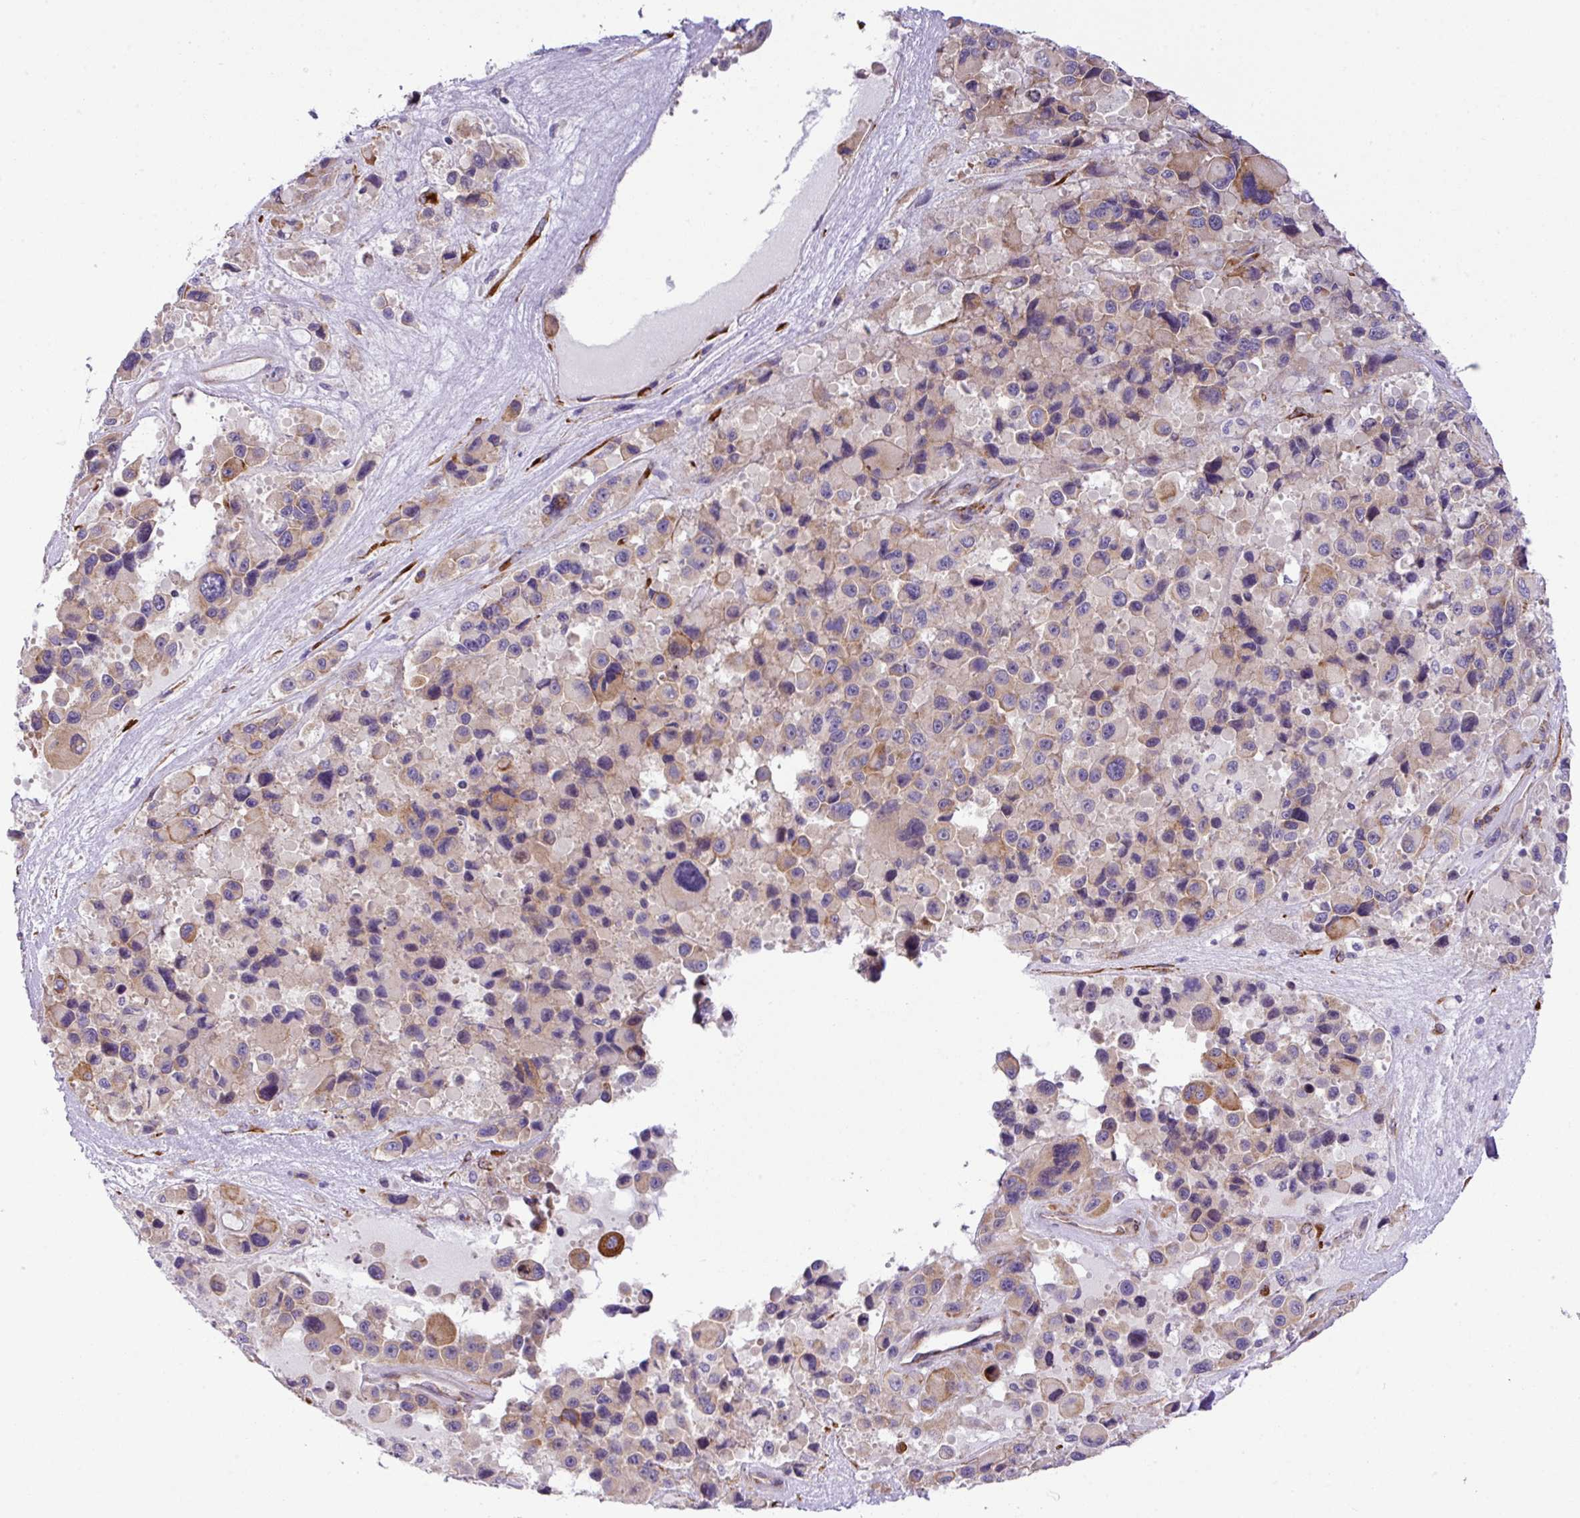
{"staining": {"intensity": "weak", "quantity": "<25%", "location": "cytoplasmic/membranous"}, "tissue": "melanoma", "cell_type": "Tumor cells", "image_type": "cancer", "snomed": [{"axis": "morphology", "description": "Malignant melanoma, Metastatic site"}, {"axis": "topography", "description": "Lymph node"}], "caption": "DAB immunohistochemical staining of human melanoma exhibits no significant staining in tumor cells.", "gene": "CFAP97", "patient": {"sex": "female", "age": 65}}